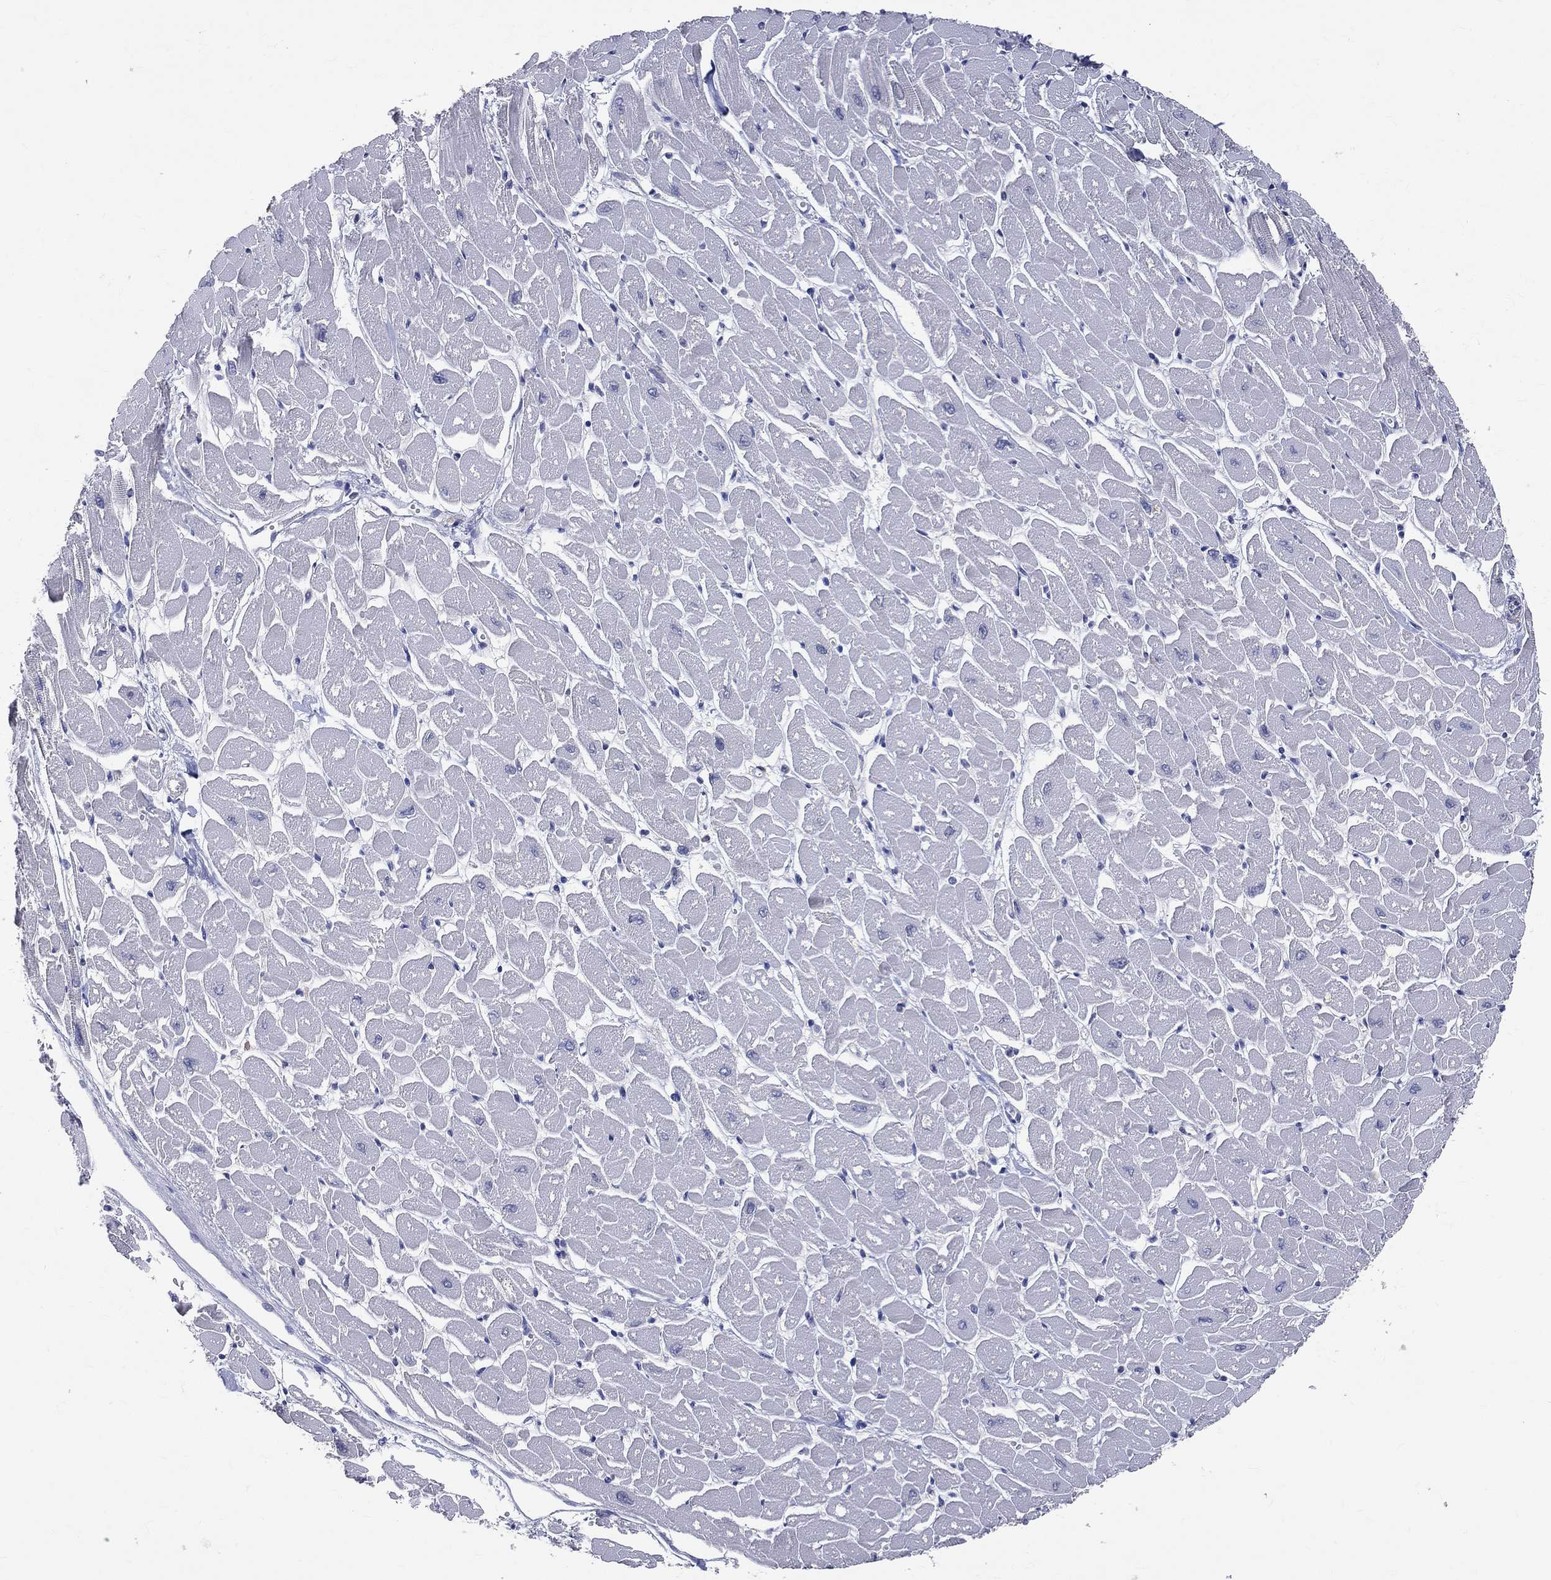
{"staining": {"intensity": "negative", "quantity": "none", "location": "none"}, "tissue": "heart muscle", "cell_type": "Cardiomyocytes", "image_type": "normal", "snomed": [{"axis": "morphology", "description": "Normal tissue, NOS"}, {"axis": "topography", "description": "Heart"}], "caption": "Immunohistochemistry of unremarkable heart muscle reveals no expression in cardiomyocytes.", "gene": "DLG4", "patient": {"sex": "male", "age": 57}}